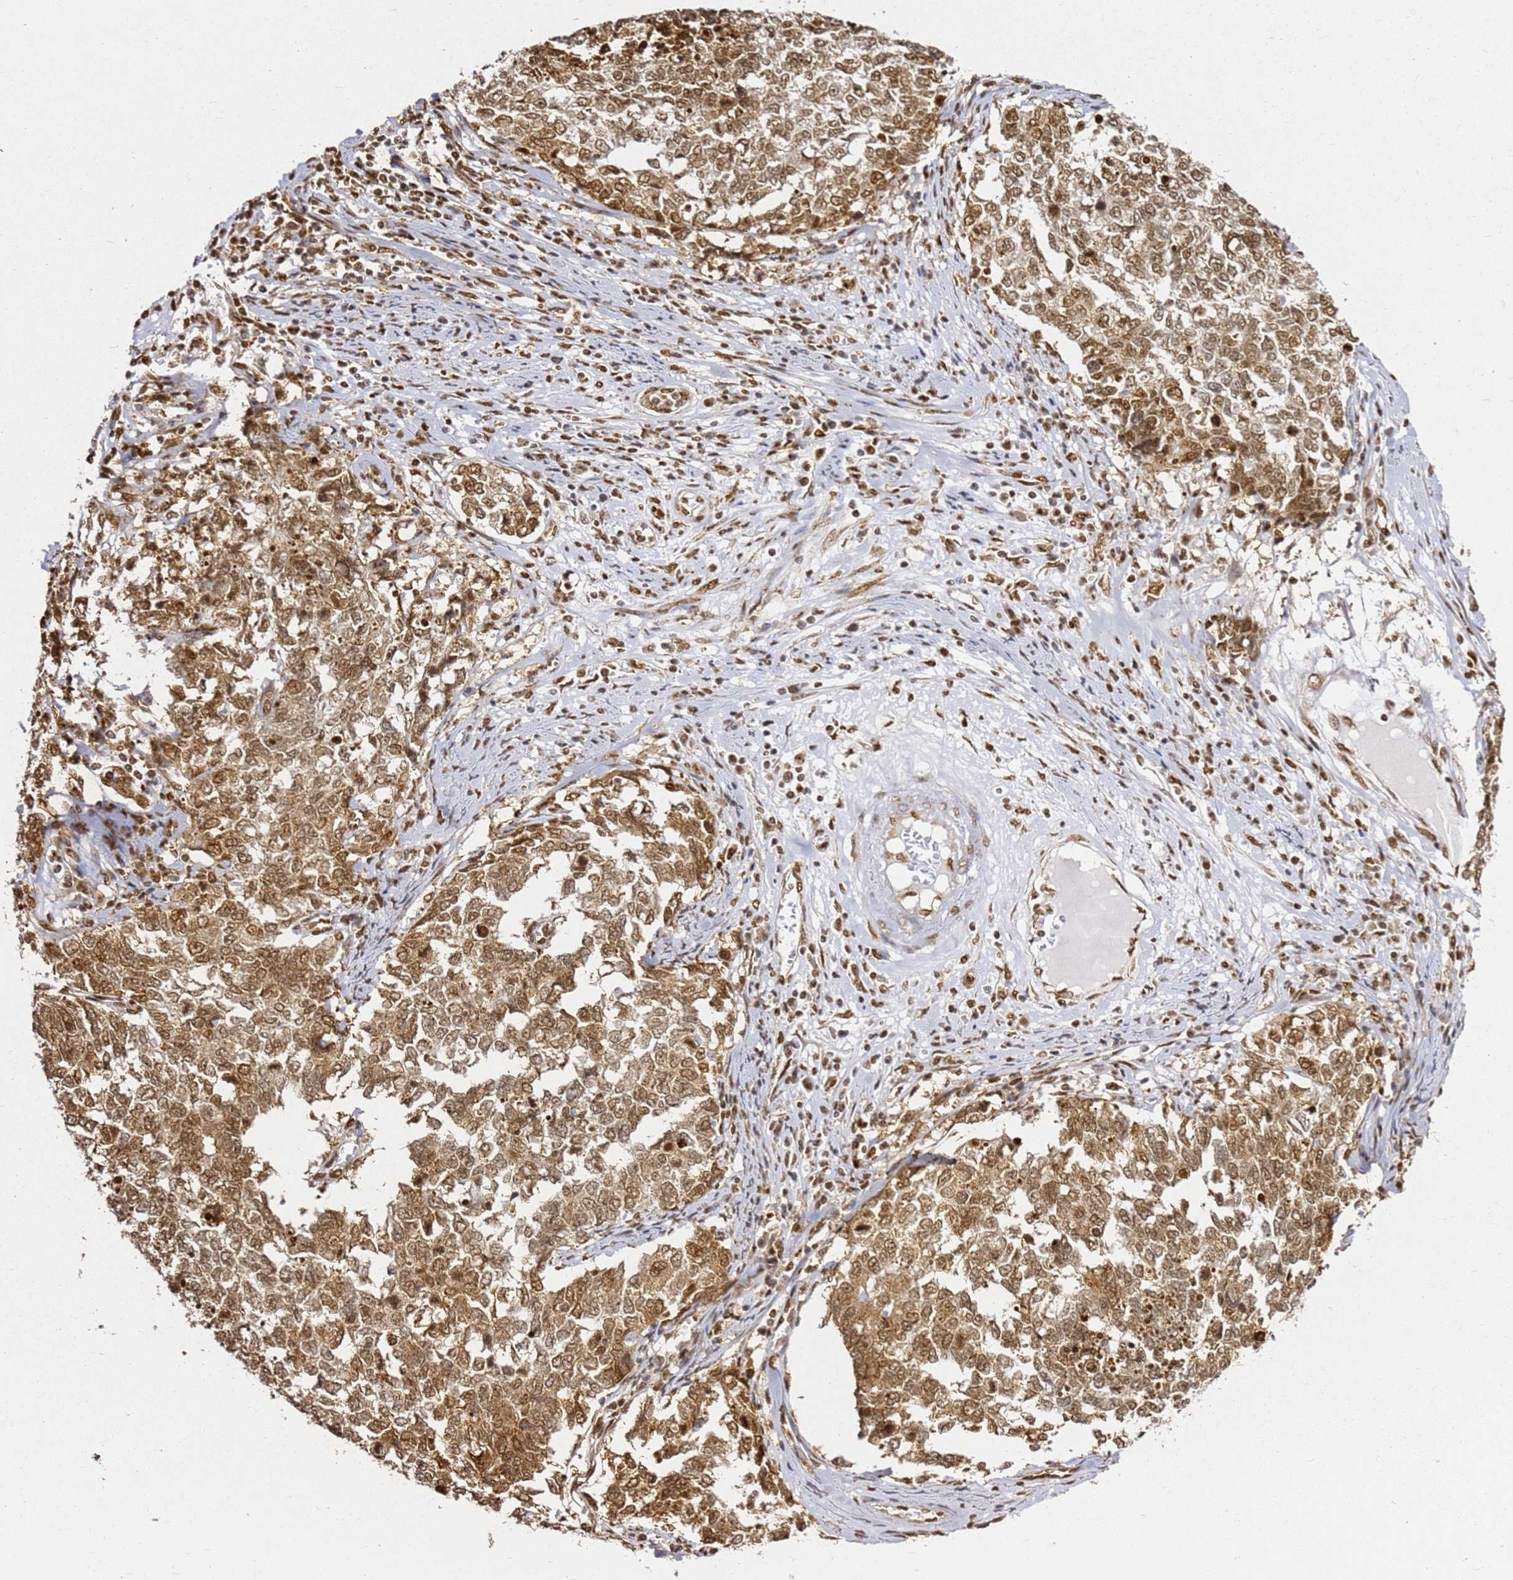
{"staining": {"intensity": "moderate", "quantity": ">75%", "location": "cytoplasmic/membranous,nuclear"}, "tissue": "cervical cancer", "cell_type": "Tumor cells", "image_type": "cancer", "snomed": [{"axis": "morphology", "description": "Squamous cell carcinoma, NOS"}, {"axis": "topography", "description": "Cervix"}], "caption": "High-power microscopy captured an immunohistochemistry (IHC) micrograph of cervical cancer, revealing moderate cytoplasmic/membranous and nuclear expression in about >75% of tumor cells.", "gene": "APEX1", "patient": {"sex": "female", "age": 63}}